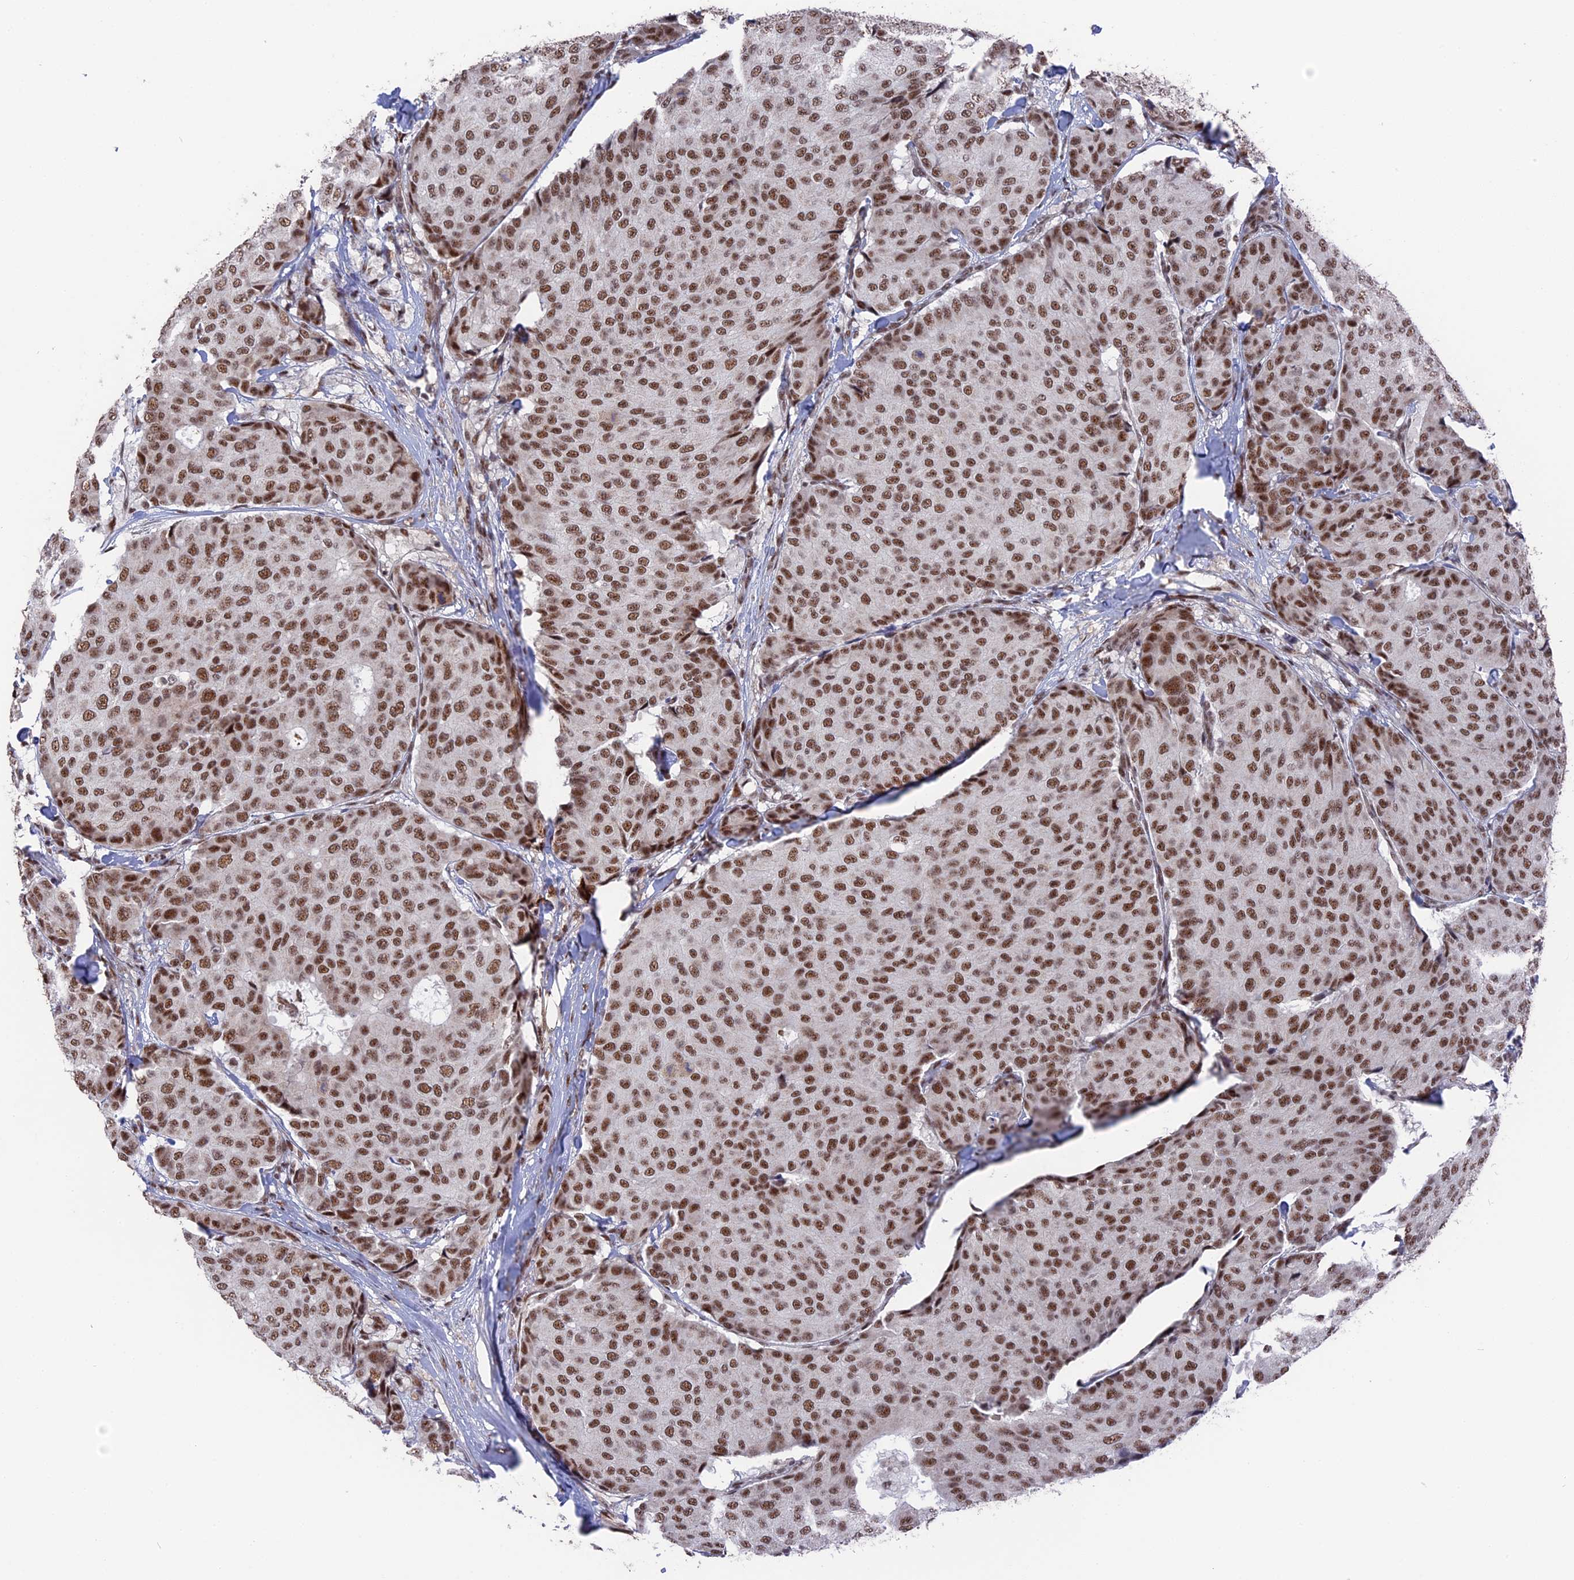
{"staining": {"intensity": "moderate", "quantity": ">75%", "location": "nuclear"}, "tissue": "breast cancer", "cell_type": "Tumor cells", "image_type": "cancer", "snomed": [{"axis": "morphology", "description": "Duct carcinoma"}, {"axis": "topography", "description": "Breast"}], "caption": "The histopathology image demonstrates a brown stain indicating the presence of a protein in the nuclear of tumor cells in breast cancer (infiltrating ductal carcinoma).", "gene": "SF3A2", "patient": {"sex": "female", "age": 75}}